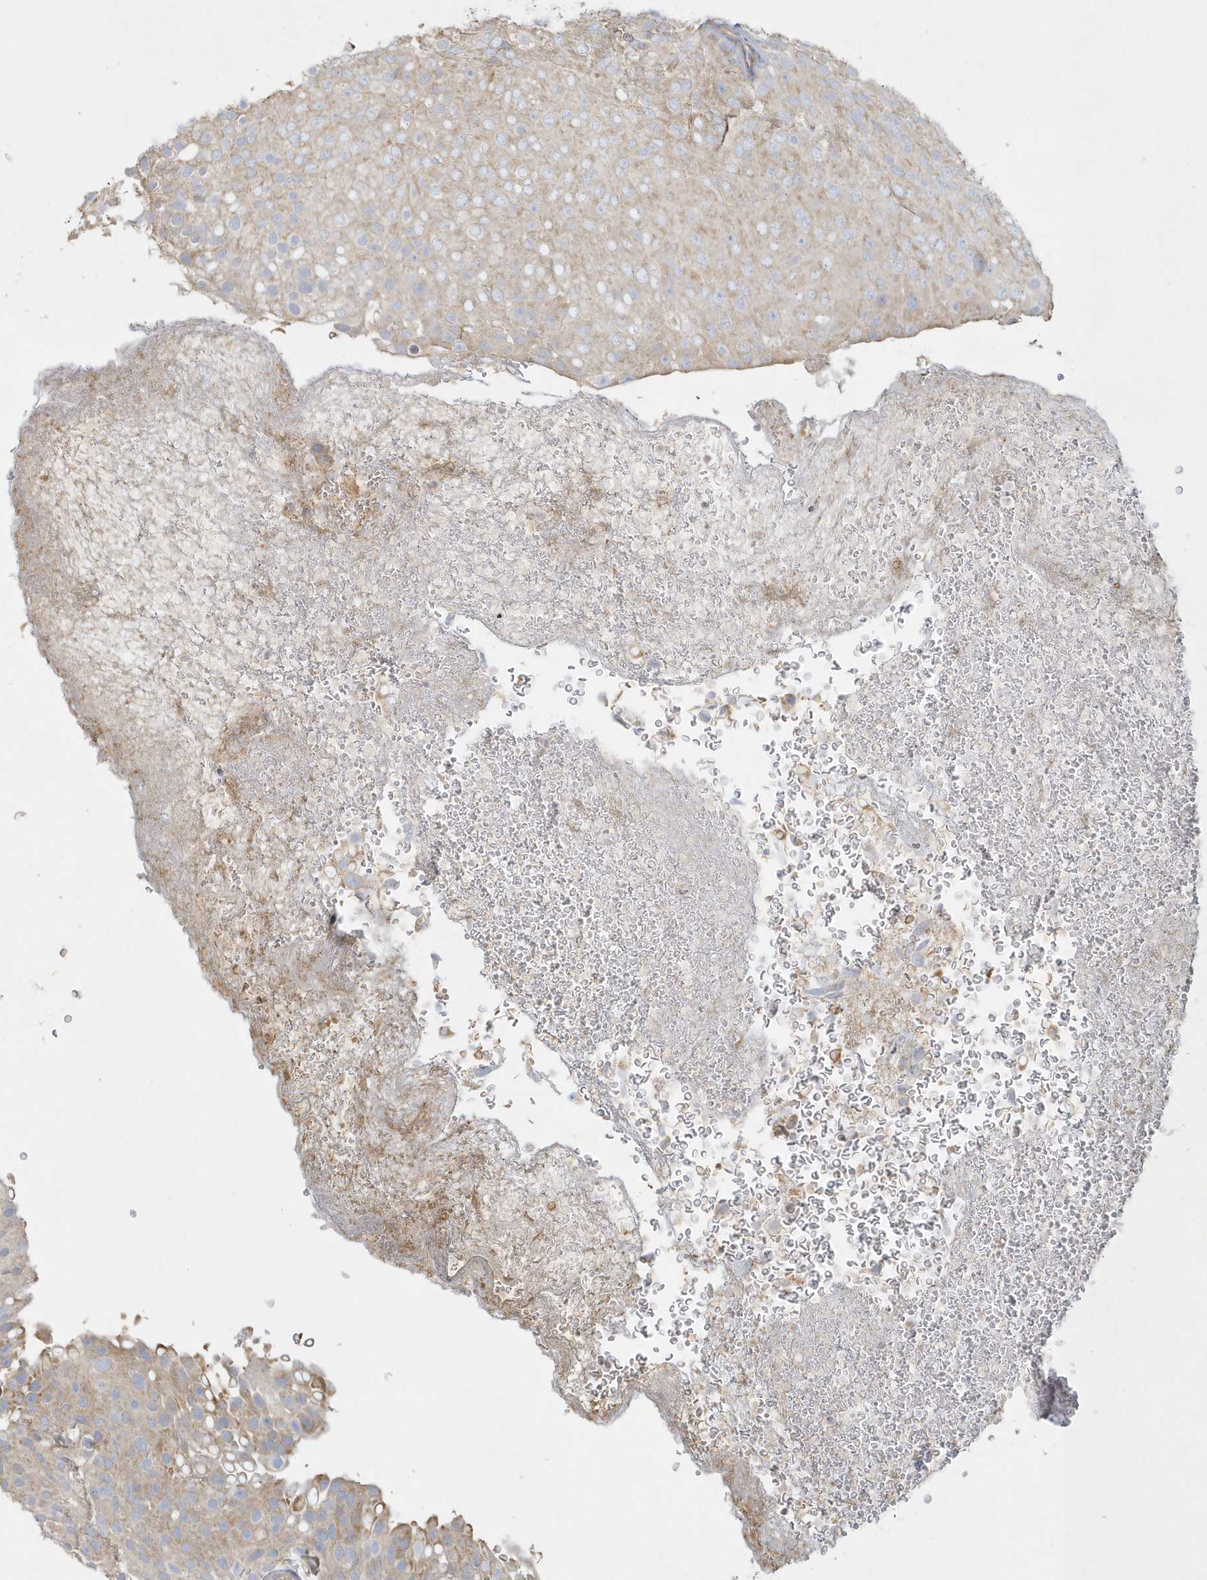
{"staining": {"intensity": "weak", "quantity": "25%-75%", "location": "cytoplasmic/membranous"}, "tissue": "urothelial cancer", "cell_type": "Tumor cells", "image_type": "cancer", "snomed": [{"axis": "morphology", "description": "Urothelial carcinoma, Low grade"}, {"axis": "topography", "description": "Urinary bladder"}], "caption": "IHC staining of urothelial carcinoma (low-grade), which demonstrates low levels of weak cytoplasmic/membranous expression in approximately 25%-75% of tumor cells indicating weak cytoplasmic/membranous protein staining. The staining was performed using DAB (brown) for protein detection and nuclei were counterstained in hematoxylin (blue).", "gene": "BLTP3A", "patient": {"sex": "male", "age": 78}}